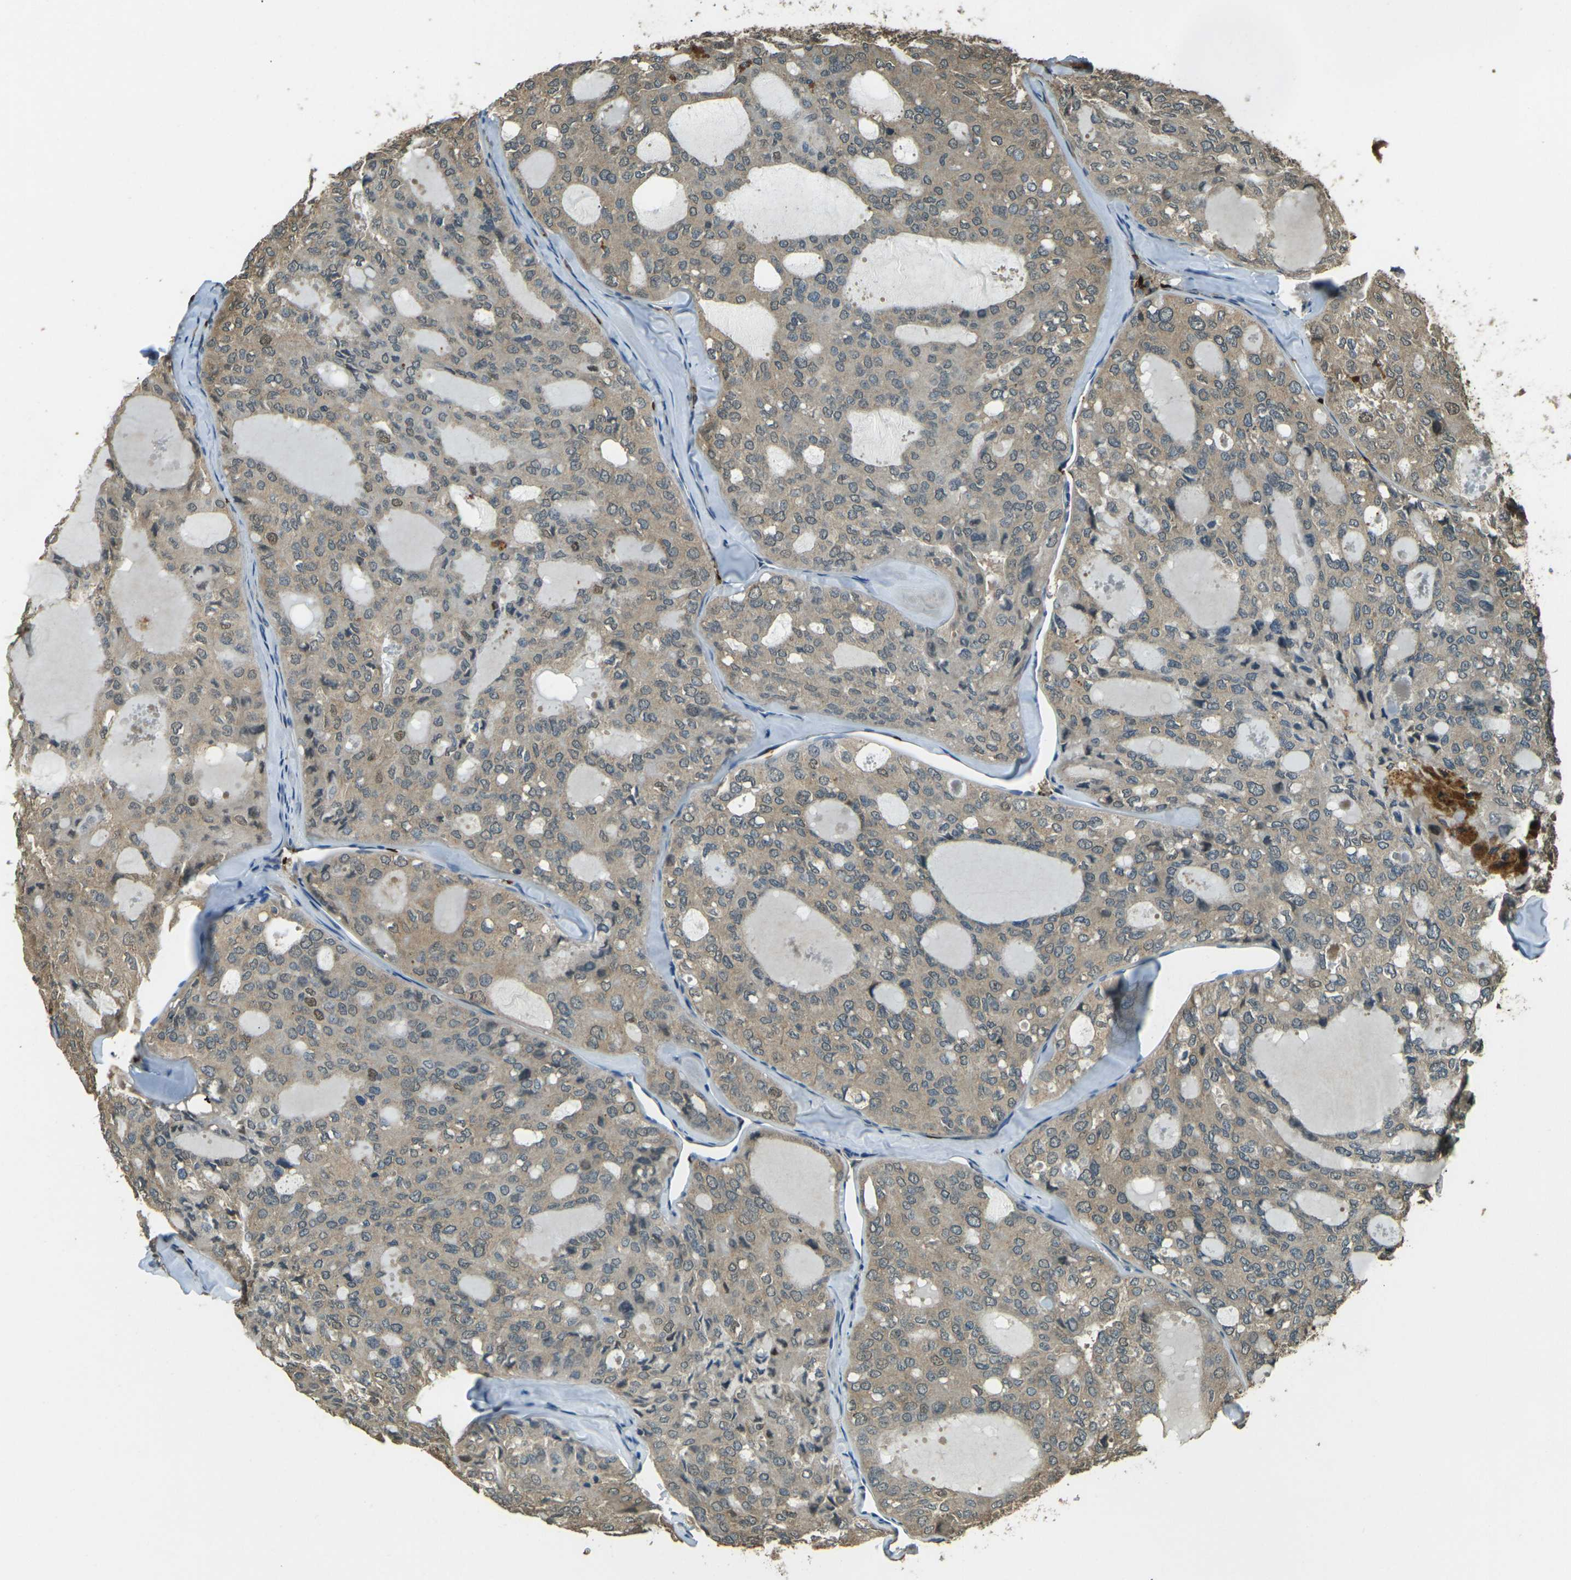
{"staining": {"intensity": "weak", "quantity": ">75%", "location": "cytoplasmic/membranous,nuclear"}, "tissue": "thyroid cancer", "cell_type": "Tumor cells", "image_type": "cancer", "snomed": [{"axis": "morphology", "description": "Follicular adenoma carcinoma, NOS"}, {"axis": "topography", "description": "Thyroid gland"}], "caption": "A micrograph showing weak cytoplasmic/membranous and nuclear expression in about >75% of tumor cells in follicular adenoma carcinoma (thyroid), as visualized by brown immunohistochemical staining.", "gene": "TOR1A", "patient": {"sex": "male", "age": 75}}